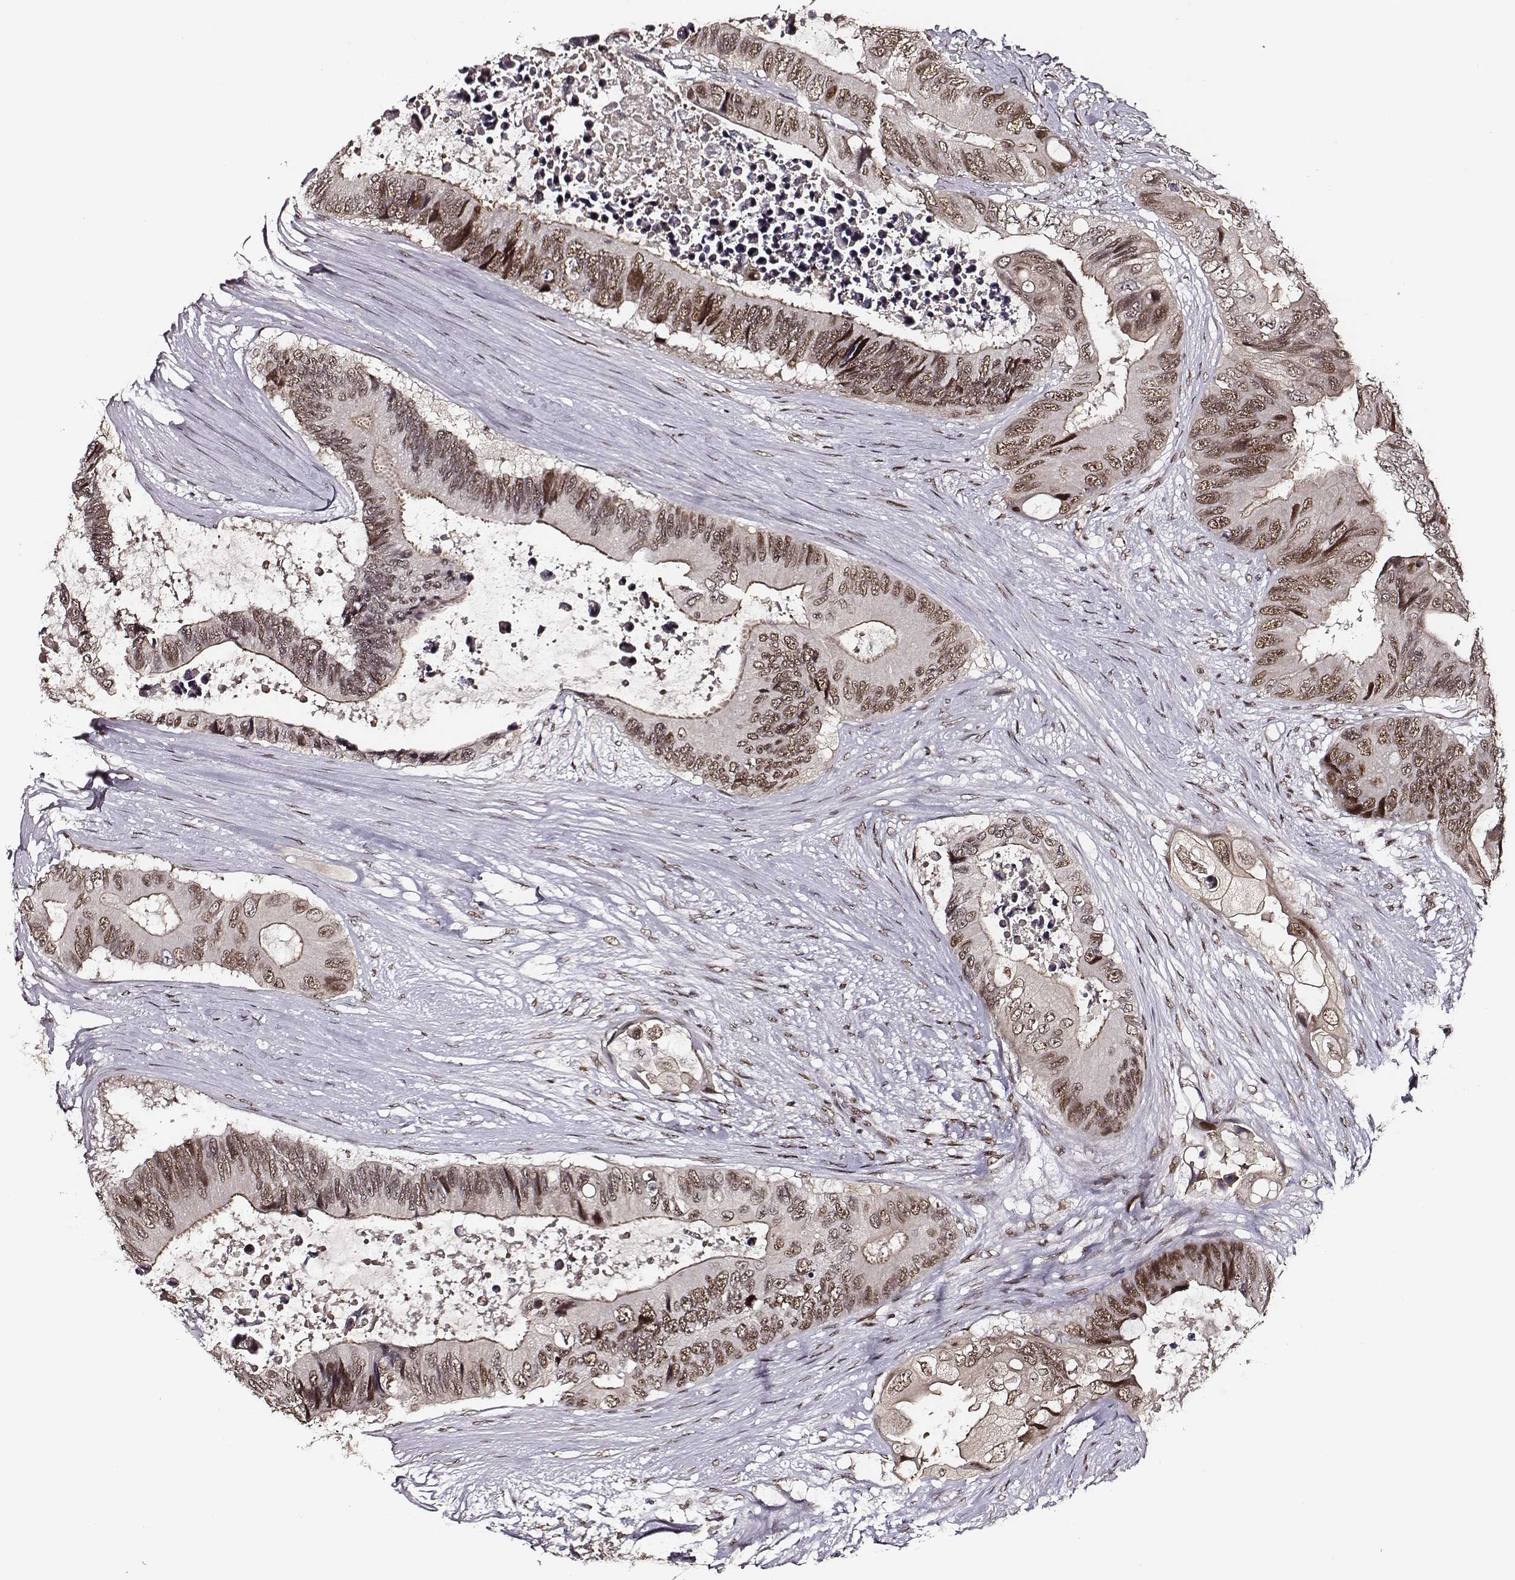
{"staining": {"intensity": "moderate", "quantity": ">75%", "location": "nuclear"}, "tissue": "colorectal cancer", "cell_type": "Tumor cells", "image_type": "cancer", "snomed": [{"axis": "morphology", "description": "Adenocarcinoma, NOS"}, {"axis": "topography", "description": "Rectum"}], "caption": "Immunohistochemical staining of colorectal cancer (adenocarcinoma) exhibits moderate nuclear protein positivity in about >75% of tumor cells.", "gene": "PPARA", "patient": {"sex": "male", "age": 63}}